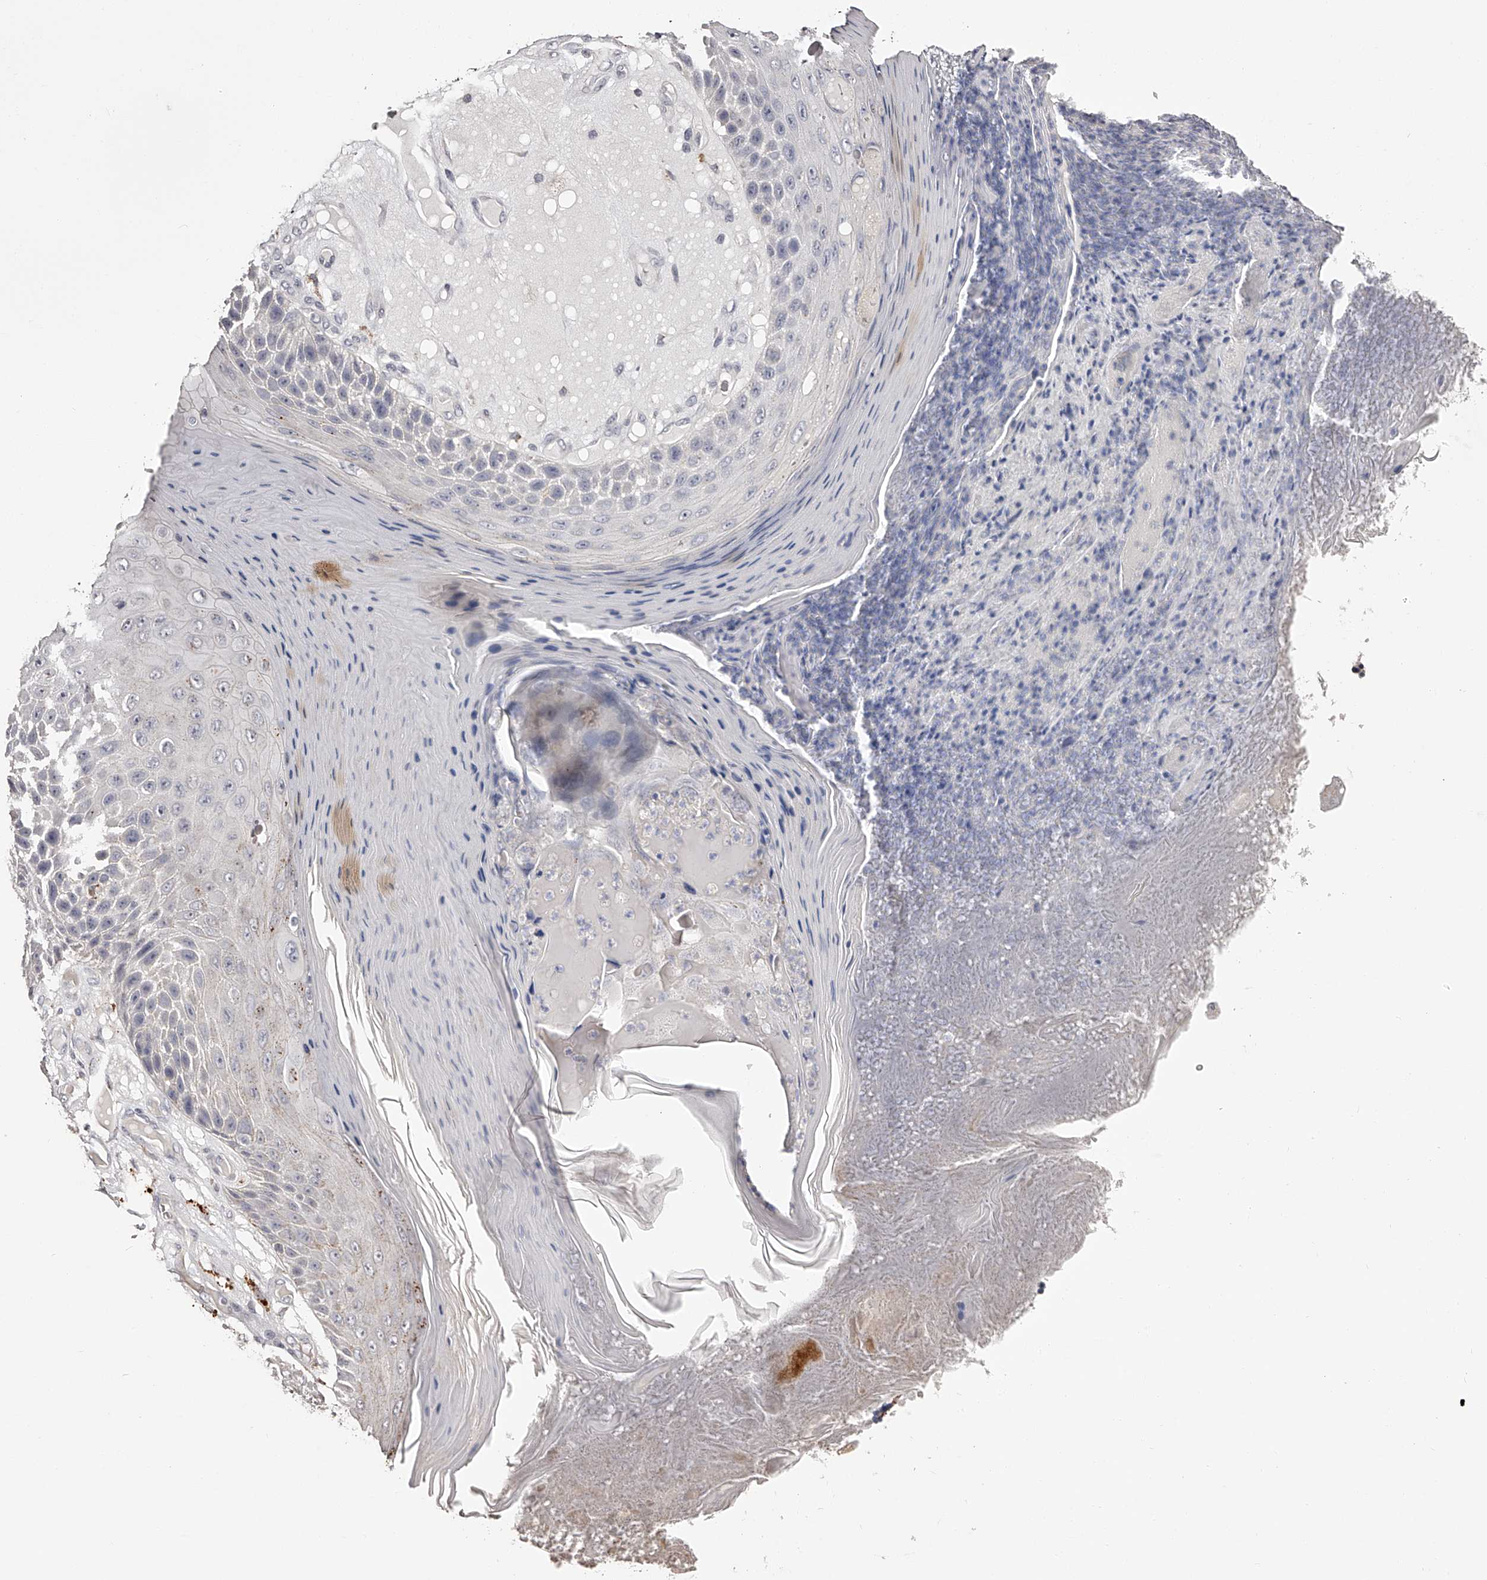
{"staining": {"intensity": "negative", "quantity": "none", "location": "none"}, "tissue": "skin cancer", "cell_type": "Tumor cells", "image_type": "cancer", "snomed": [{"axis": "morphology", "description": "Squamous cell carcinoma, NOS"}, {"axis": "topography", "description": "Skin"}], "caption": "Tumor cells show no significant protein staining in skin cancer (squamous cell carcinoma). Nuclei are stained in blue.", "gene": "SLC35D3", "patient": {"sex": "female", "age": 88}}